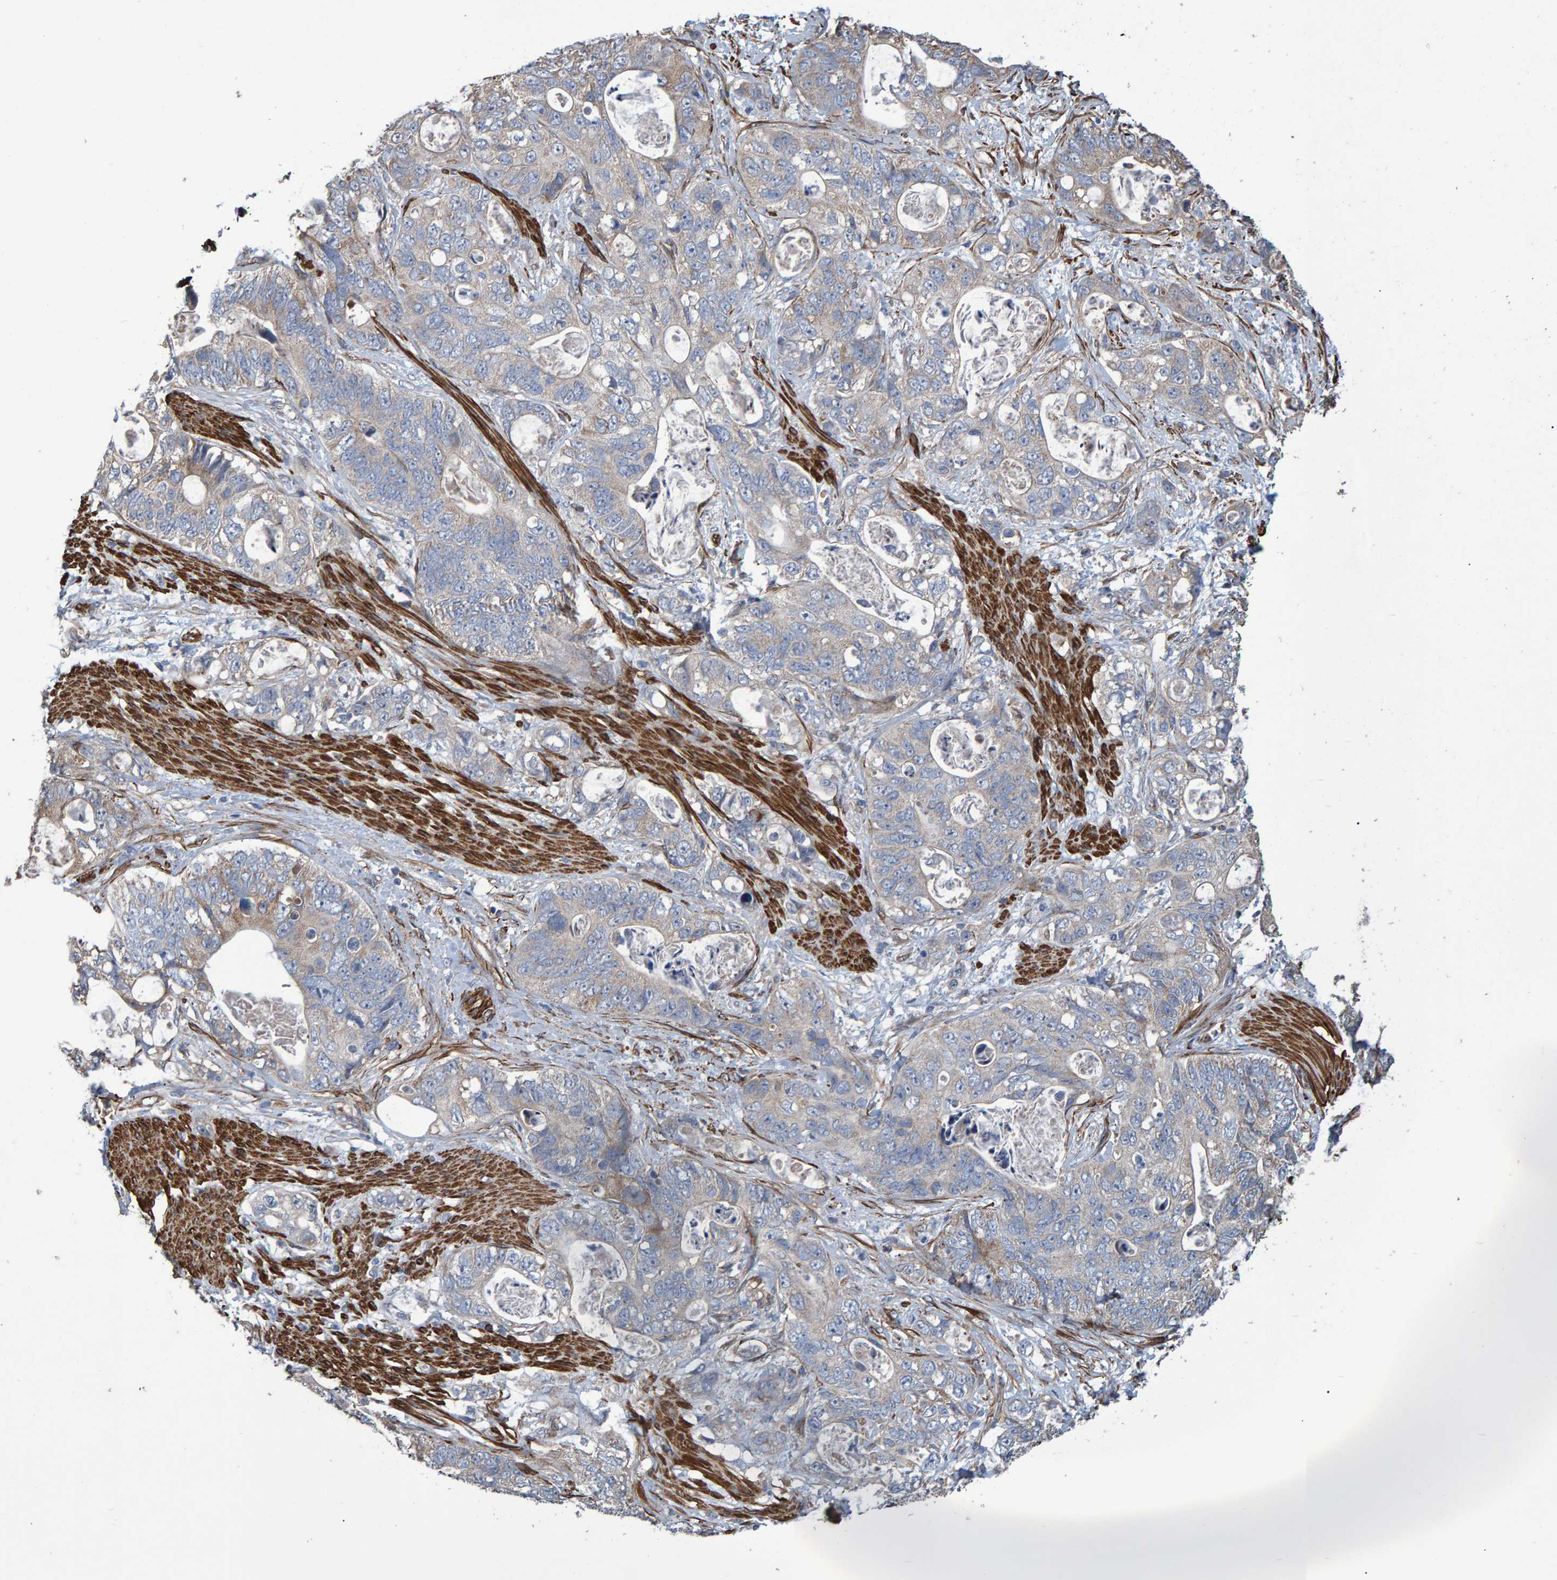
{"staining": {"intensity": "weak", "quantity": "<25%", "location": "cytoplasmic/membranous"}, "tissue": "stomach cancer", "cell_type": "Tumor cells", "image_type": "cancer", "snomed": [{"axis": "morphology", "description": "Normal tissue, NOS"}, {"axis": "morphology", "description": "Adenocarcinoma, NOS"}, {"axis": "topography", "description": "Stomach"}], "caption": "This is an IHC image of stomach adenocarcinoma. There is no staining in tumor cells.", "gene": "SLIT2", "patient": {"sex": "female", "age": 89}}